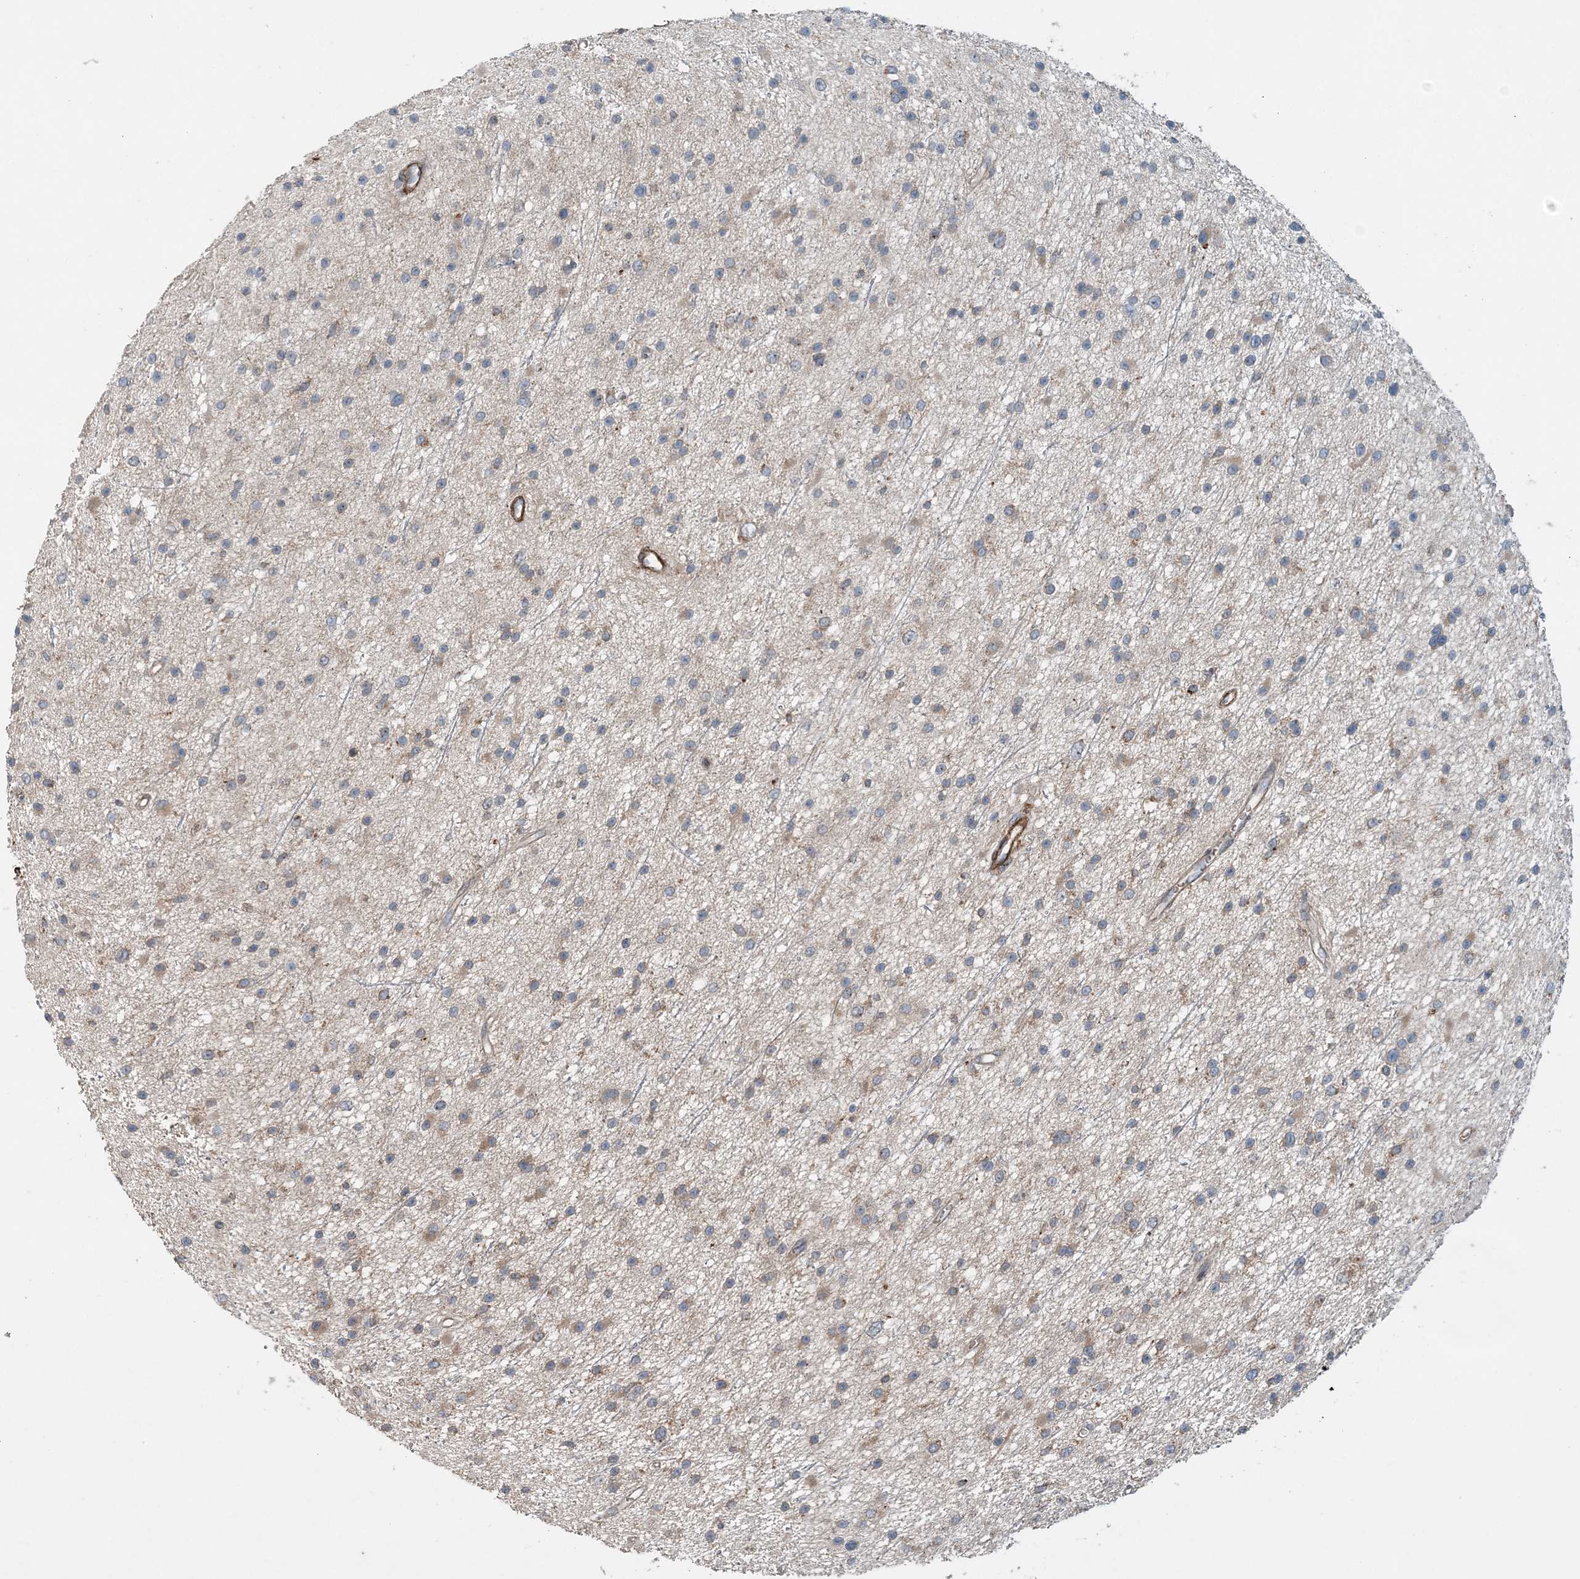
{"staining": {"intensity": "weak", "quantity": "<25%", "location": "cytoplasmic/membranous"}, "tissue": "glioma", "cell_type": "Tumor cells", "image_type": "cancer", "snomed": [{"axis": "morphology", "description": "Glioma, malignant, Low grade"}, {"axis": "topography", "description": "Cerebral cortex"}], "caption": "A photomicrograph of malignant low-grade glioma stained for a protein demonstrates no brown staining in tumor cells.", "gene": "TTI1", "patient": {"sex": "female", "age": 39}}